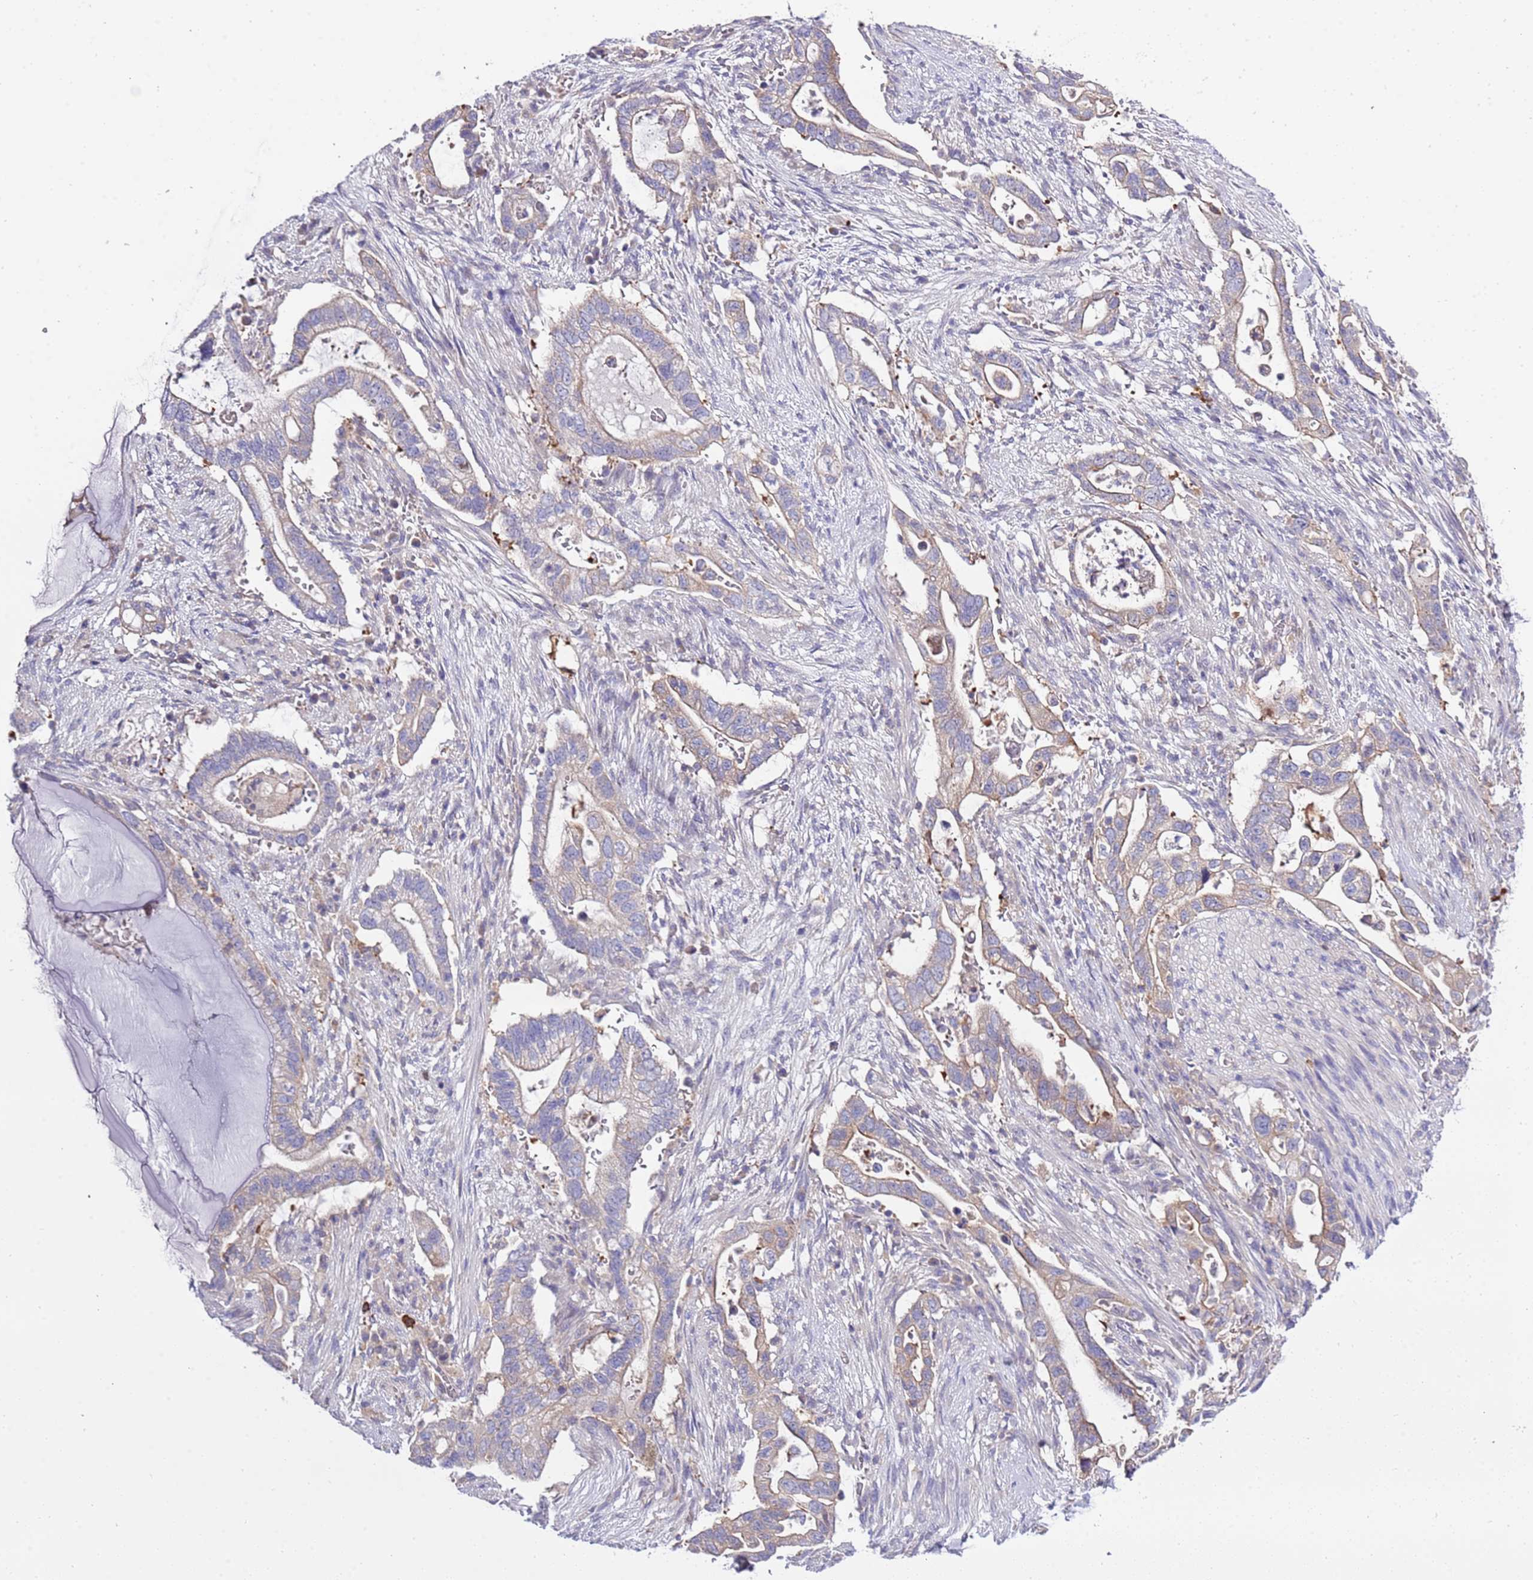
{"staining": {"intensity": "weak", "quantity": "<25%", "location": "cytoplasmic/membranous"}, "tissue": "pancreatic cancer", "cell_type": "Tumor cells", "image_type": "cancer", "snomed": [{"axis": "morphology", "description": "Adenocarcinoma, NOS"}, {"axis": "topography", "description": "Pancreas"}], "caption": "High power microscopy histopathology image of an immunohistochemistry (IHC) micrograph of pancreatic cancer (adenocarcinoma), revealing no significant positivity in tumor cells.", "gene": "STIP1", "patient": {"sex": "female", "age": 72}}